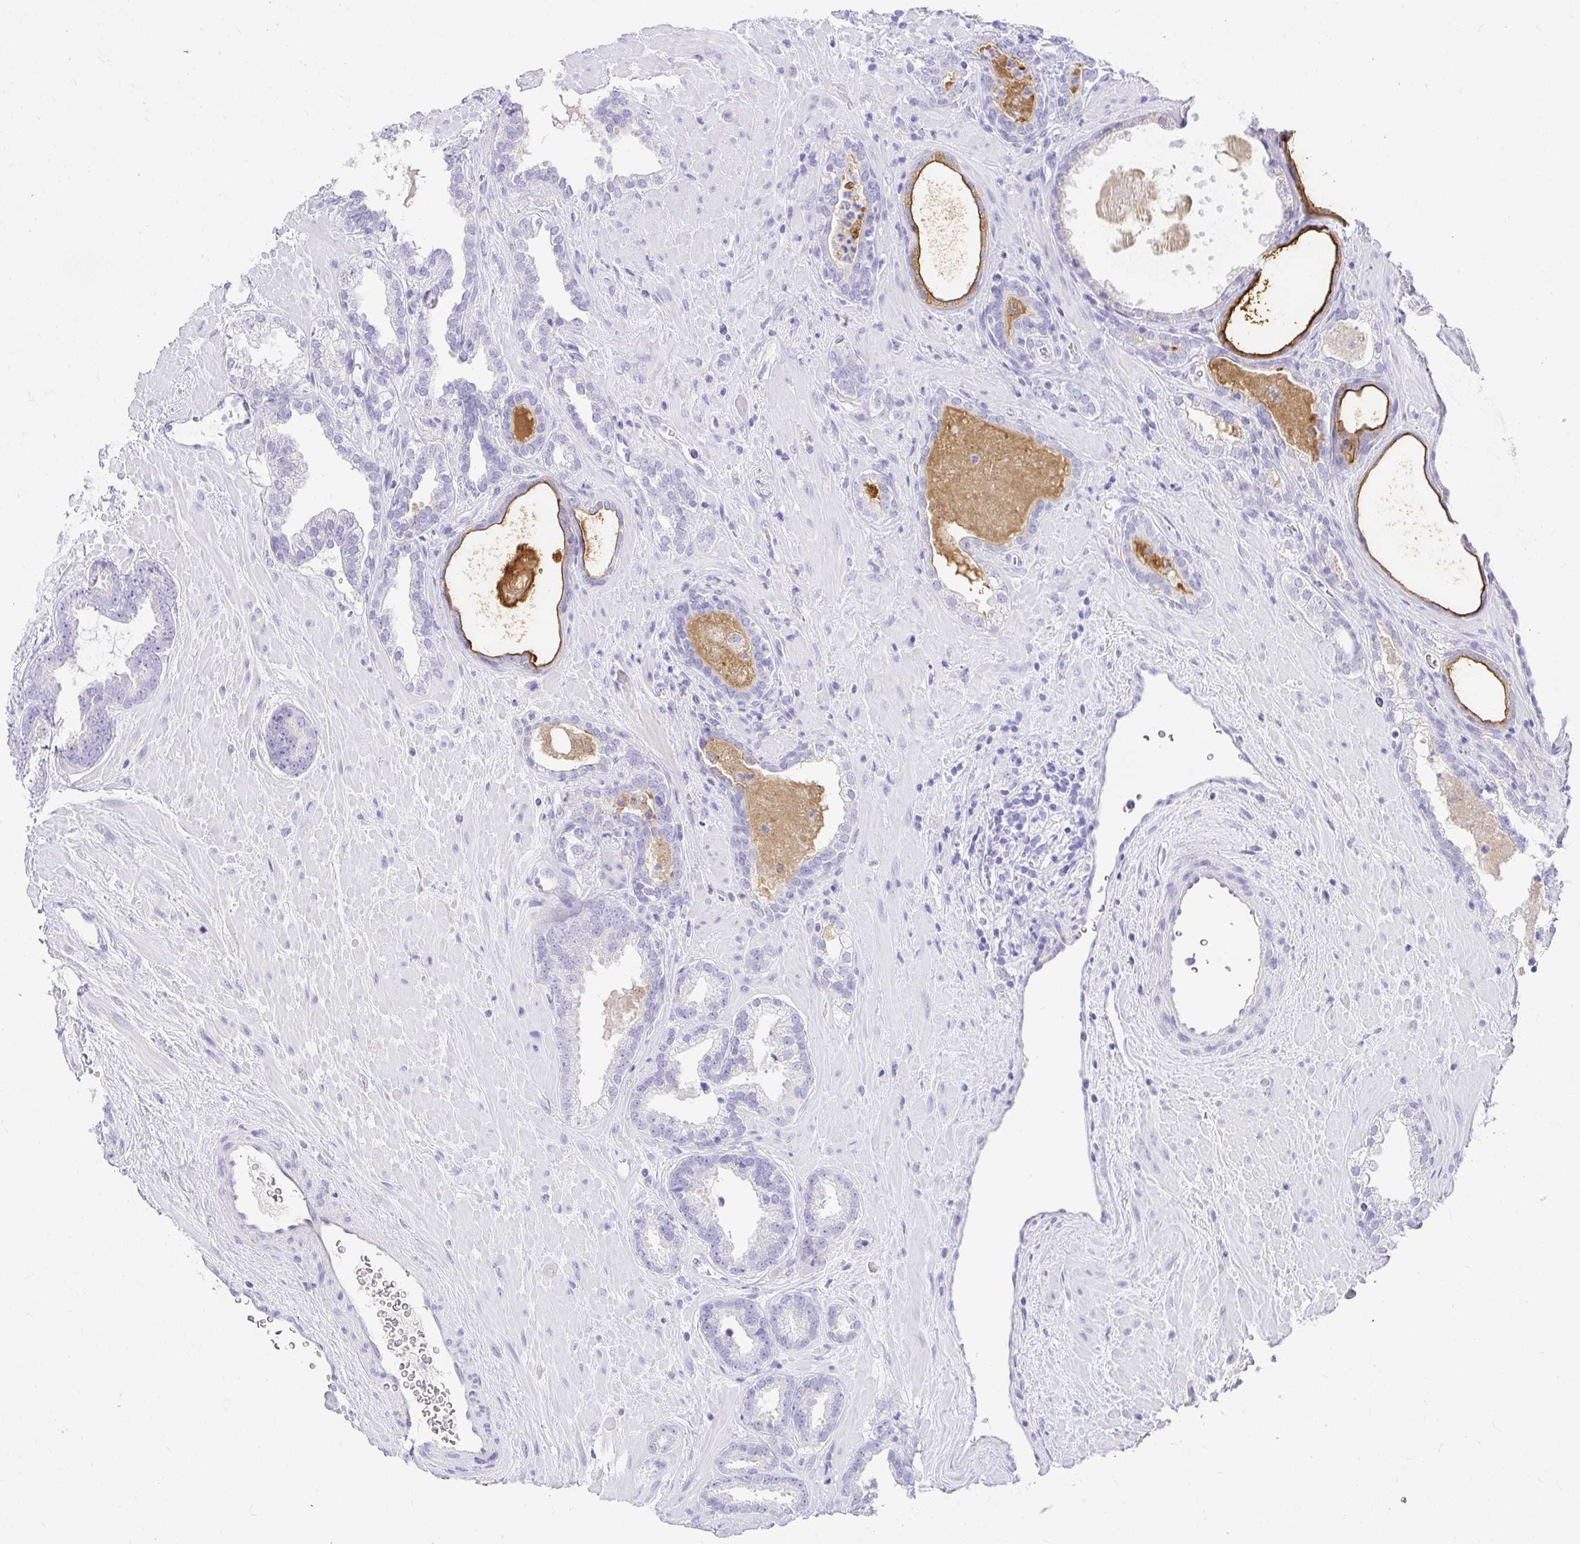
{"staining": {"intensity": "negative", "quantity": "none", "location": "none"}, "tissue": "prostate cancer", "cell_type": "Tumor cells", "image_type": "cancer", "snomed": [{"axis": "morphology", "description": "Adenocarcinoma, Low grade"}, {"axis": "topography", "description": "Prostate"}], "caption": "IHC micrograph of neoplastic tissue: prostate low-grade adenocarcinoma stained with DAB exhibits no significant protein expression in tumor cells.", "gene": "CHAT", "patient": {"sex": "male", "age": 62}}